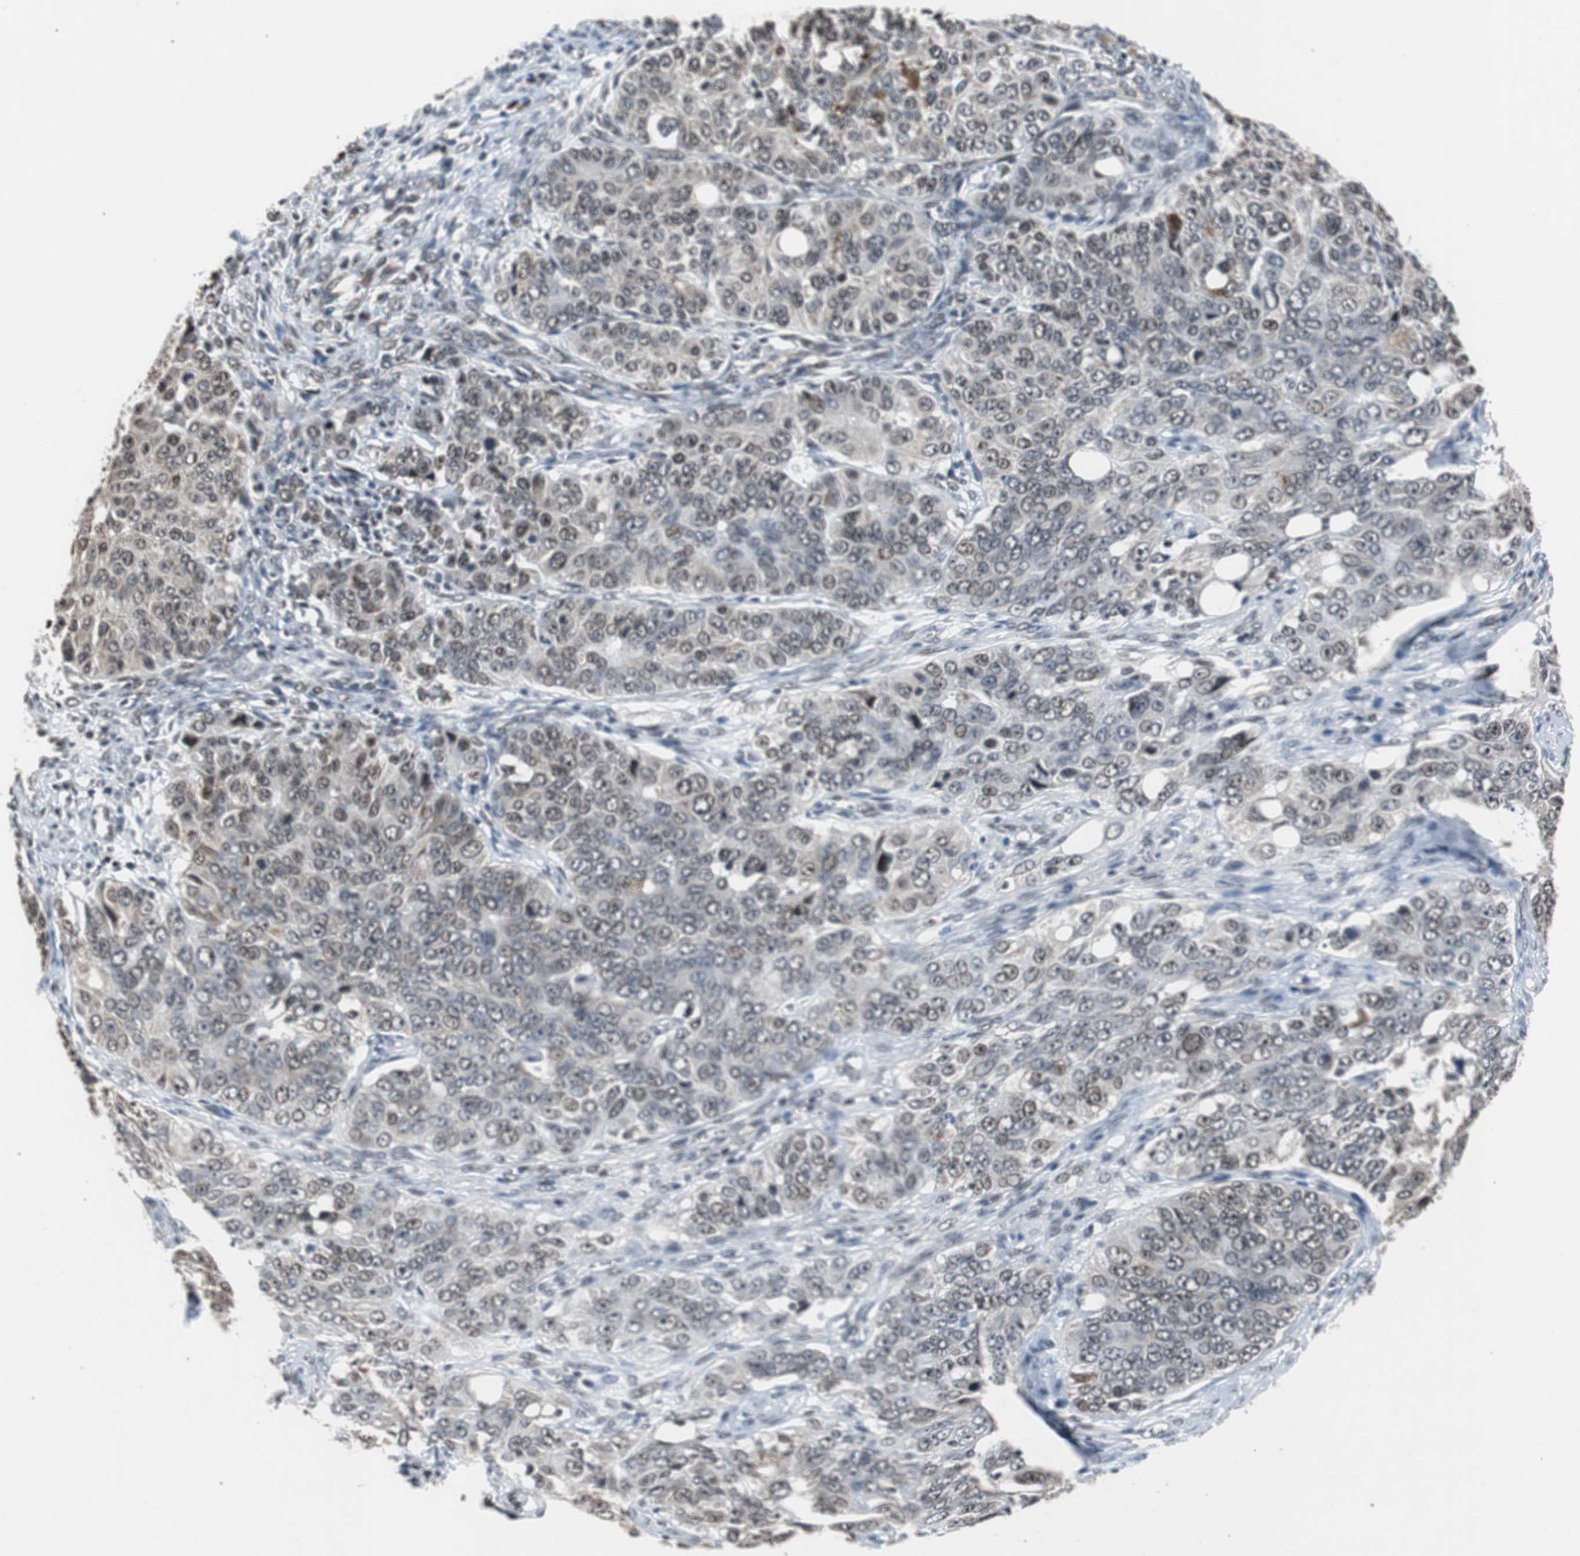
{"staining": {"intensity": "weak", "quantity": "25%-75%", "location": "nuclear"}, "tissue": "ovarian cancer", "cell_type": "Tumor cells", "image_type": "cancer", "snomed": [{"axis": "morphology", "description": "Carcinoma, endometroid"}, {"axis": "topography", "description": "Ovary"}], "caption": "Ovarian endometroid carcinoma stained with a brown dye demonstrates weak nuclear positive positivity in approximately 25%-75% of tumor cells.", "gene": "USP28", "patient": {"sex": "female", "age": 51}}